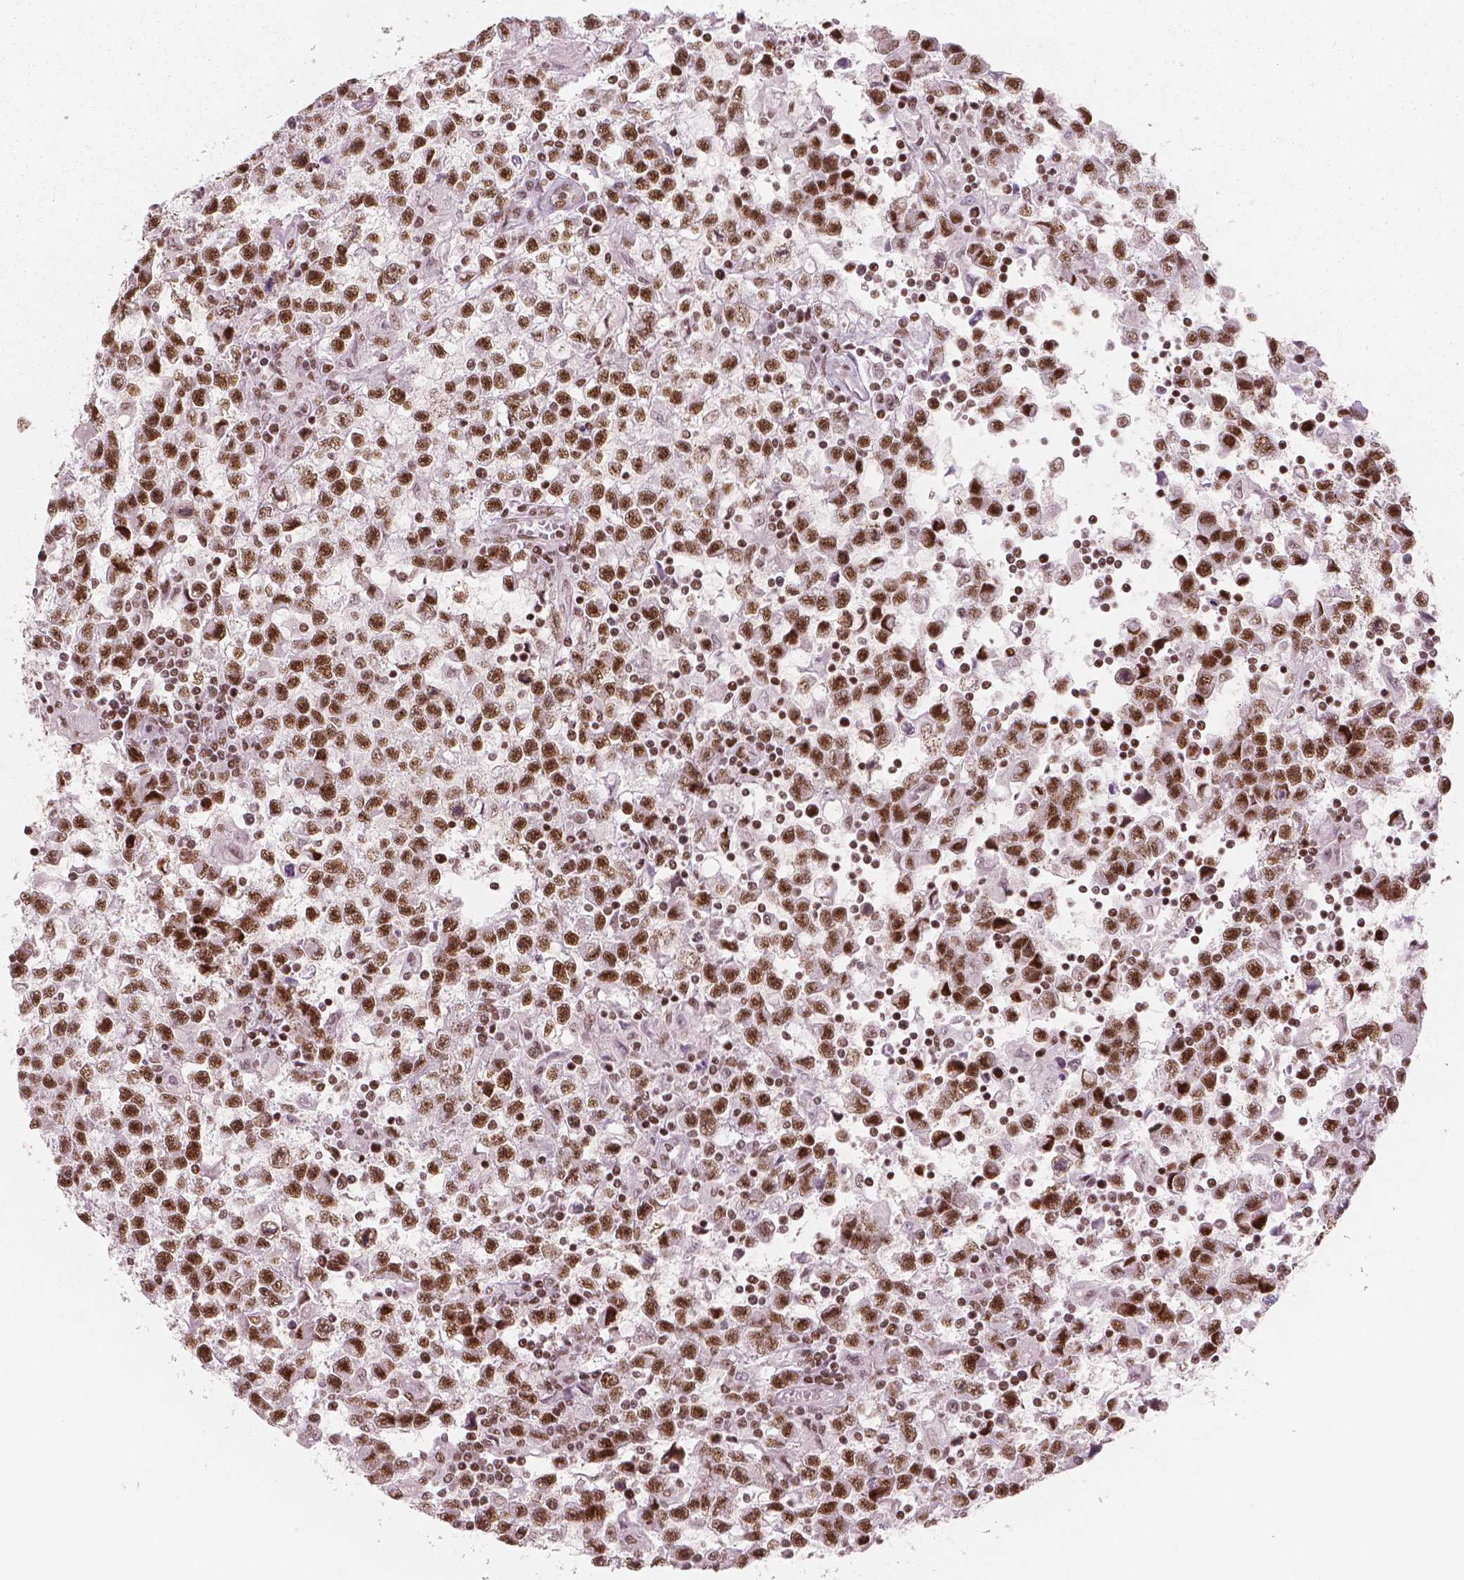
{"staining": {"intensity": "strong", "quantity": ">75%", "location": "nuclear"}, "tissue": "testis cancer", "cell_type": "Tumor cells", "image_type": "cancer", "snomed": [{"axis": "morphology", "description": "Seminoma, NOS"}, {"axis": "topography", "description": "Testis"}], "caption": "Testis cancer (seminoma) stained with a protein marker demonstrates strong staining in tumor cells.", "gene": "BRD4", "patient": {"sex": "male", "age": 31}}